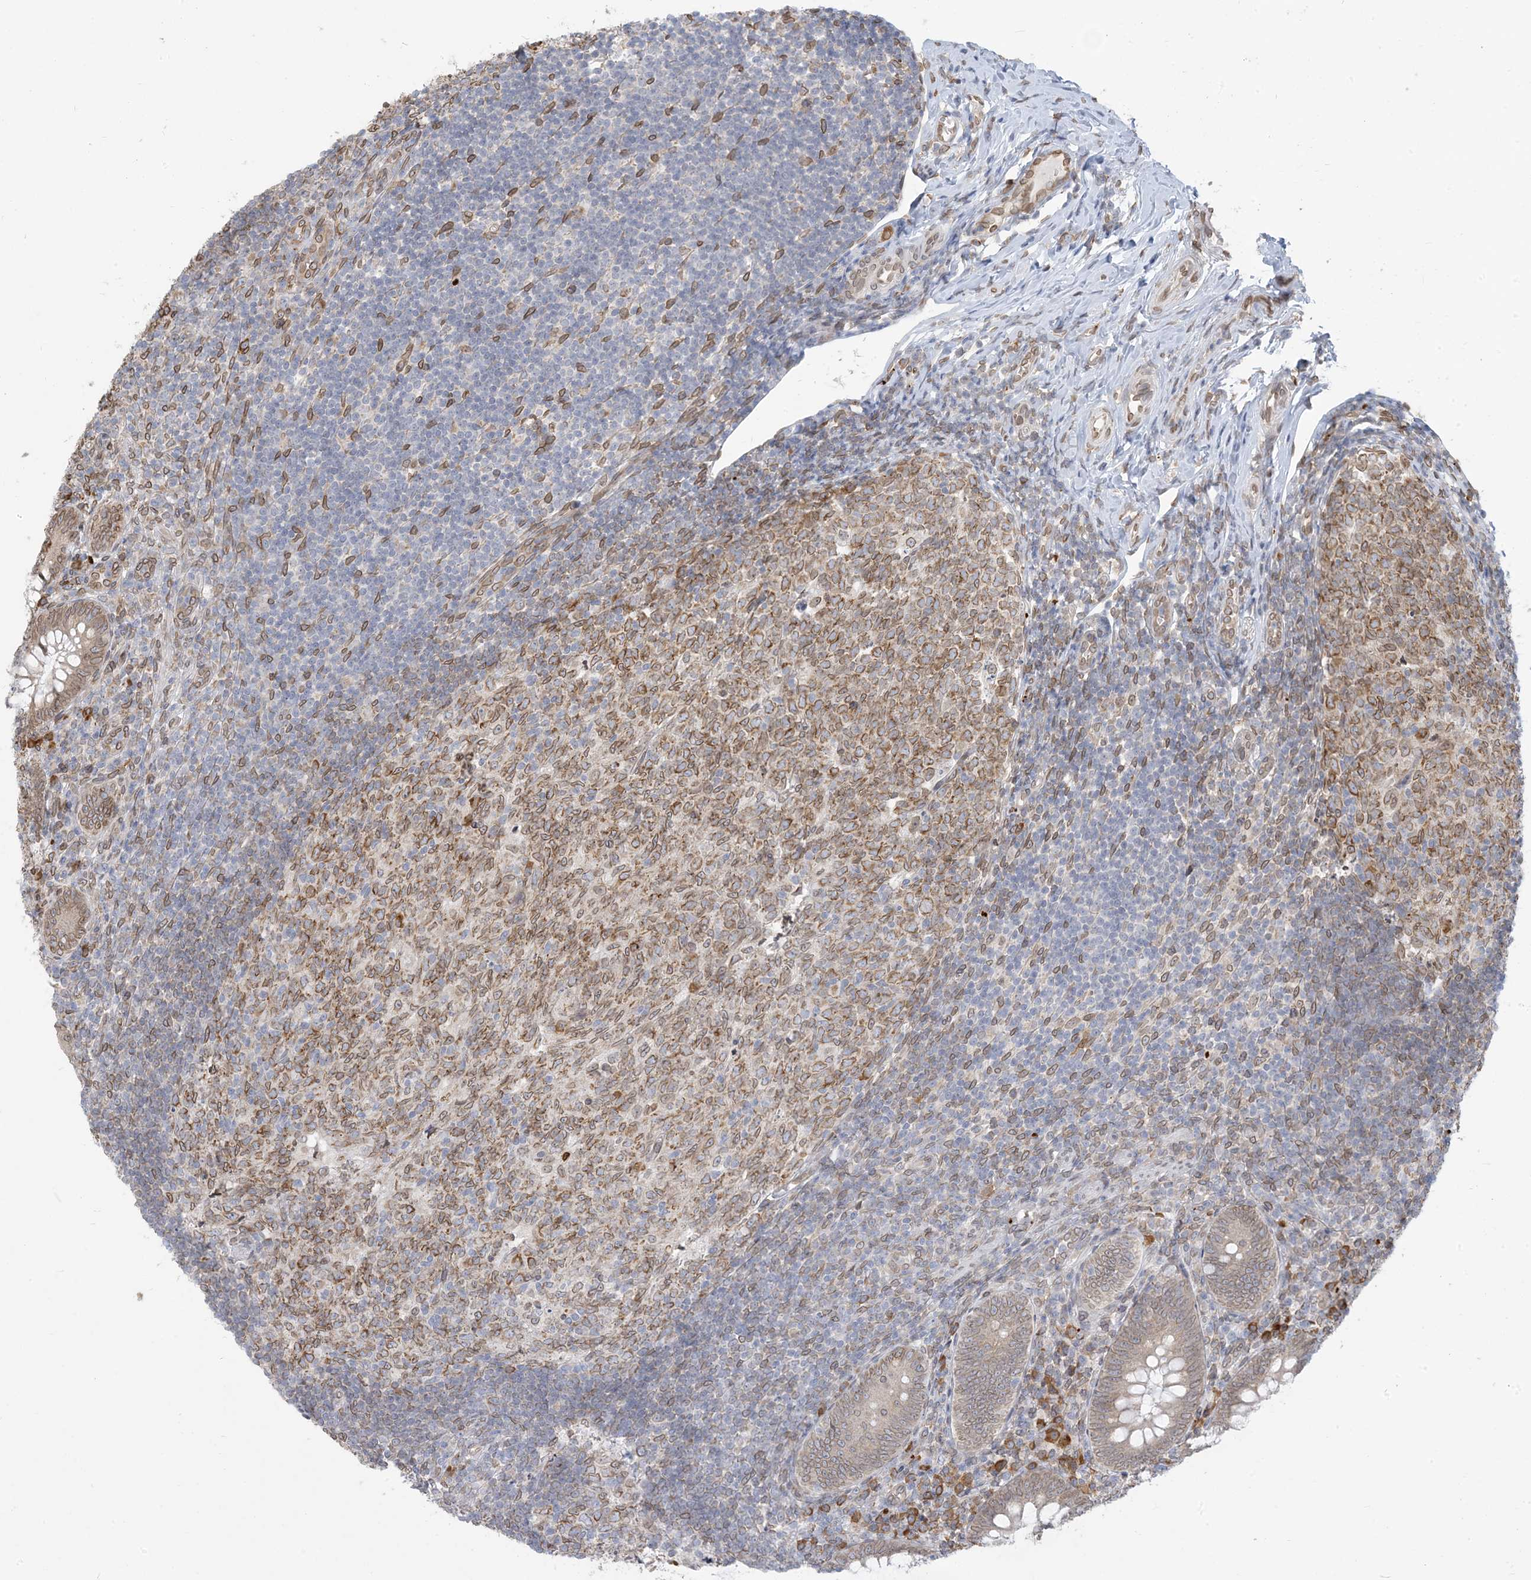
{"staining": {"intensity": "moderate", "quantity": "25%-75%", "location": "cytoplasmic/membranous,nuclear"}, "tissue": "appendix", "cell_type": "Glandular cells", "image_type": "normal", "snomed": [{"axis": "morphology", "description": "Normal tissue, NOS"}, {"axis": "topography", "description": "Appendix"}], "caption": "Appendix stained for a protein displays moderate cytoplasmic/membranous,nuclear positivity in glandular cells.", "gene": "WWP1", "patient": {"sex": "male", "age": 14}}